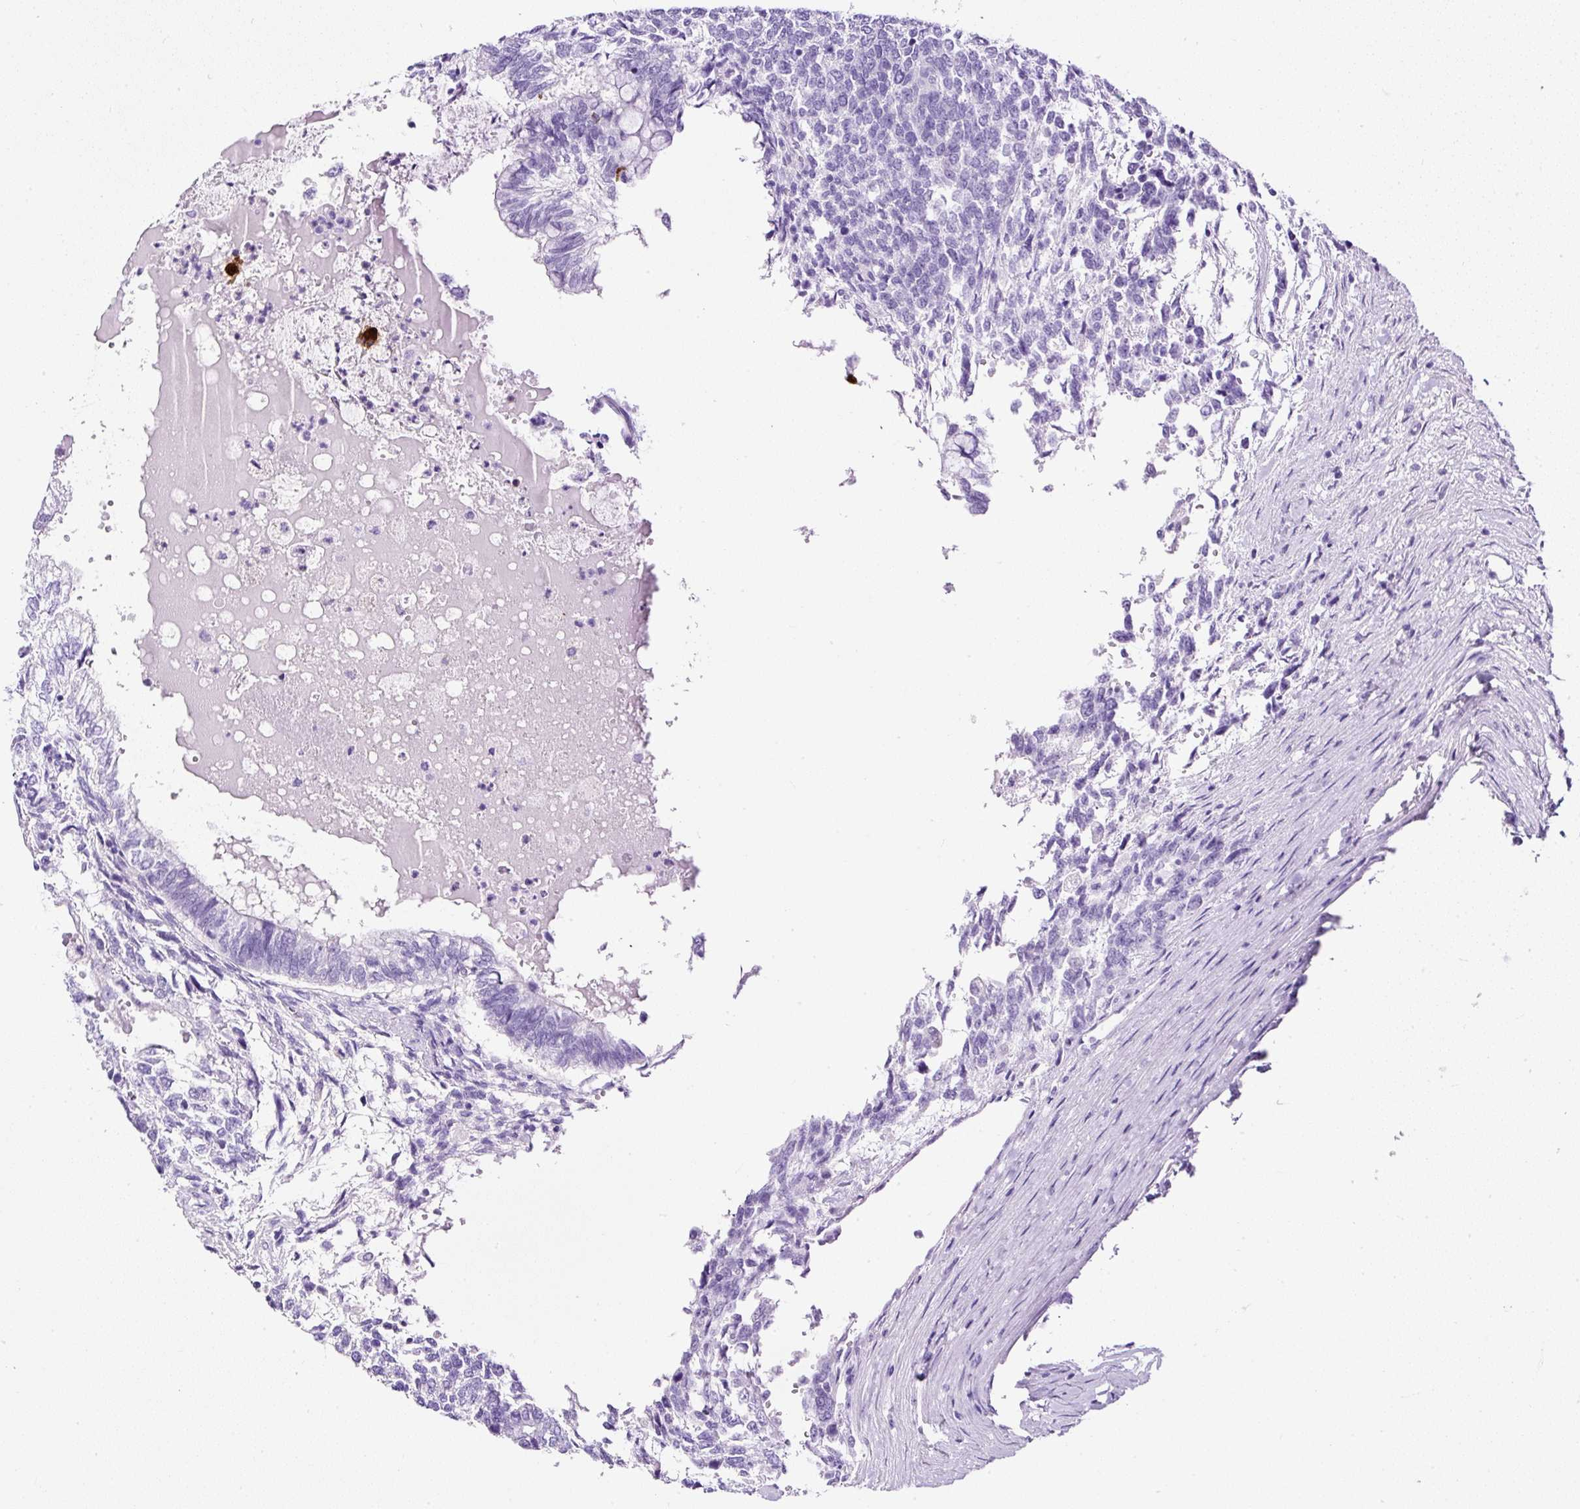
{"staining": {"intensity": "negative", "quantity": "none", "location": "none"}, "tissue": "testis cancer", "cell_type": "Tumor cells", "image_type": "cancer", "snomed": [{"axis": "morphology", "description": "Carcinoma, Embryonal, NOS"}, {"axis": "topography", "description": "Testis"}], "caption": "Human testis cancer stained for a protein using immunohistochemistry reveals no expression in tumor cells.", "gene": "NTS", "patient": {"sex": "male", "age": 23}}